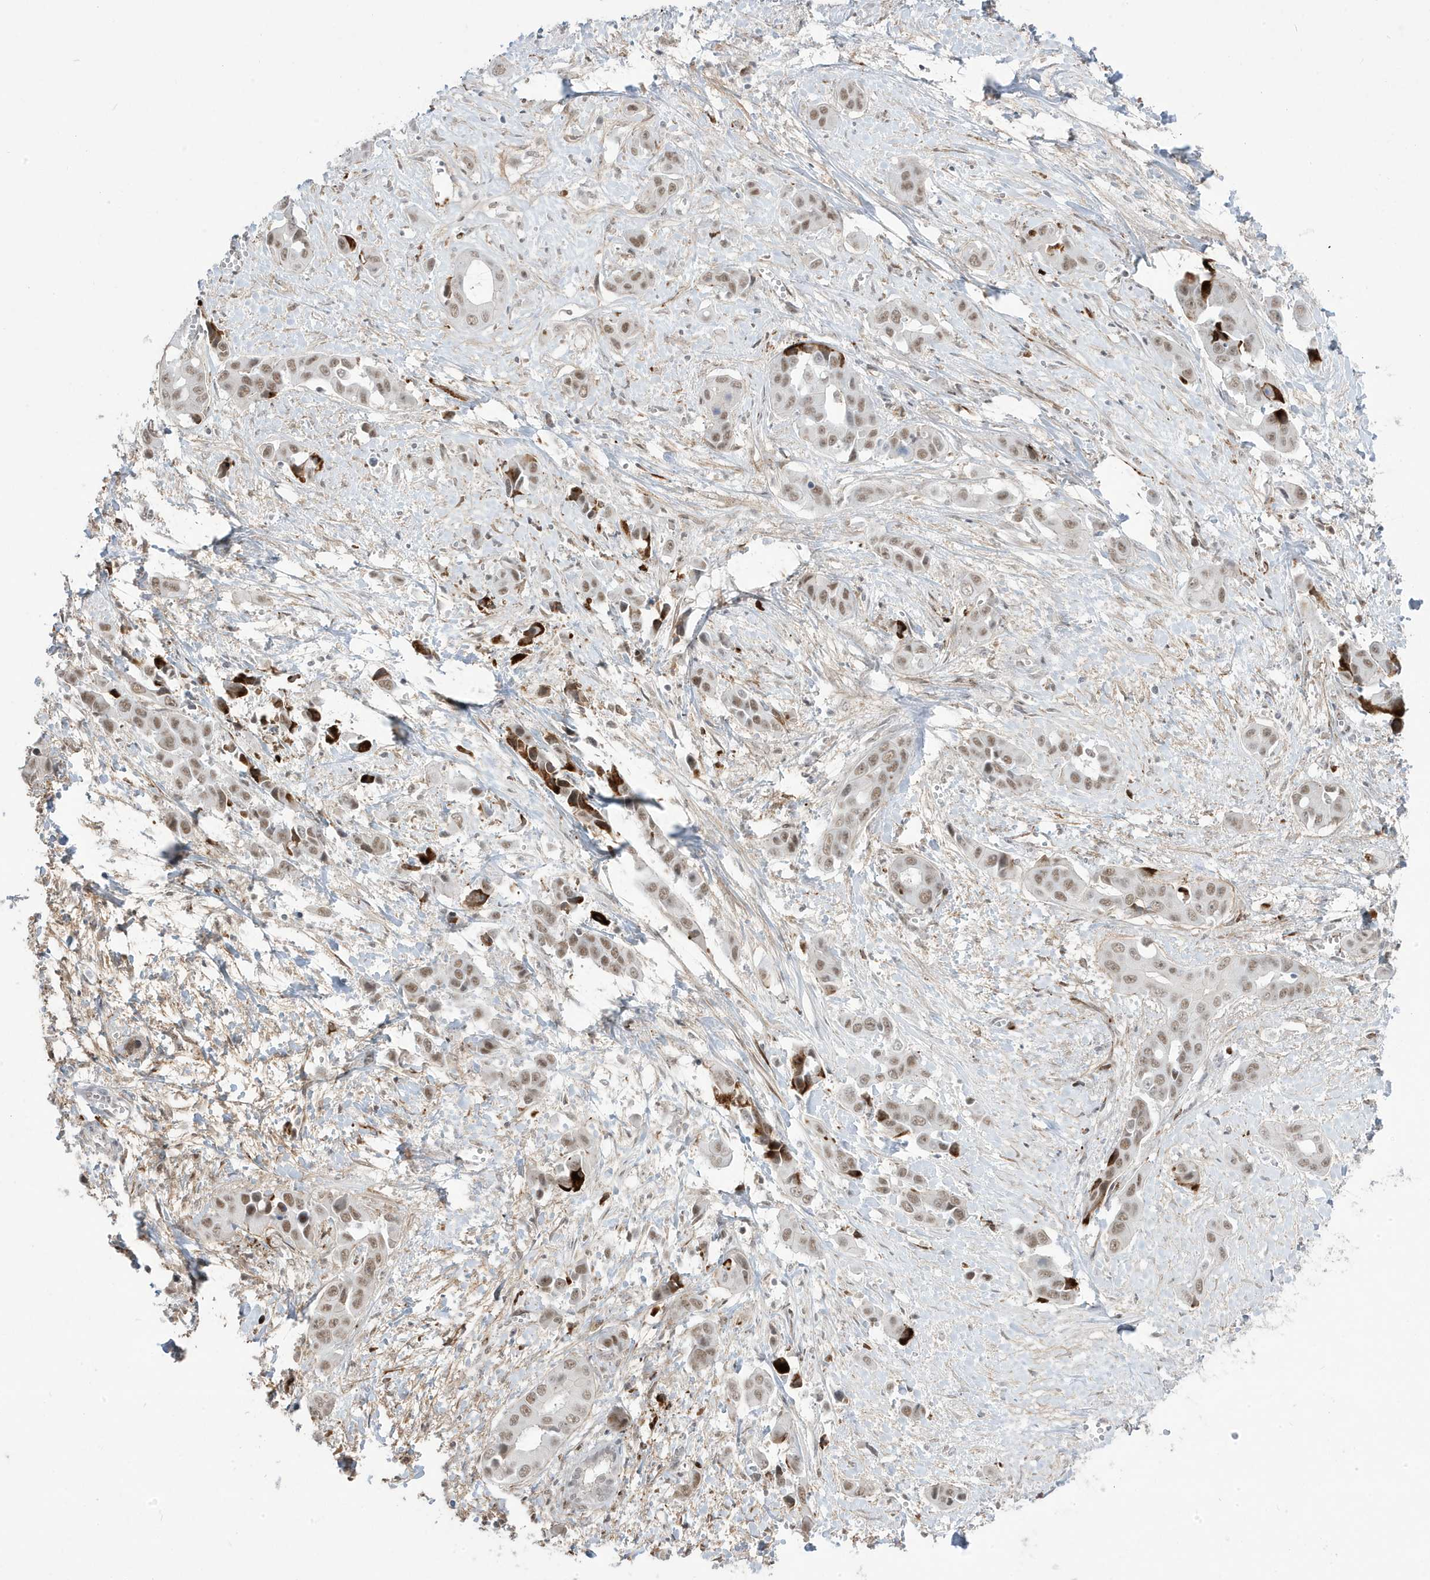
{"staining": {"intensity": "moderate", "quantity": ">75%", "location": "nuclear"}, "tissue": "liver cancer", "cell_type": "Tumor cells", "image_type": "cancer", "snomed": [{"axis": "morphology", "description": "Cholangiocarcinoma"}, {"axis": "topography", "description": "Liver"}], "caption": "An IHC histopathology image of tumor tissue is shown. Protein staining in brown highlights moderate nuclear positivity in liver cholangiocarcinoma within tumor cells.", "gene": "ADAMTSL3", "patient": {"sex": "female", "age": 52}}